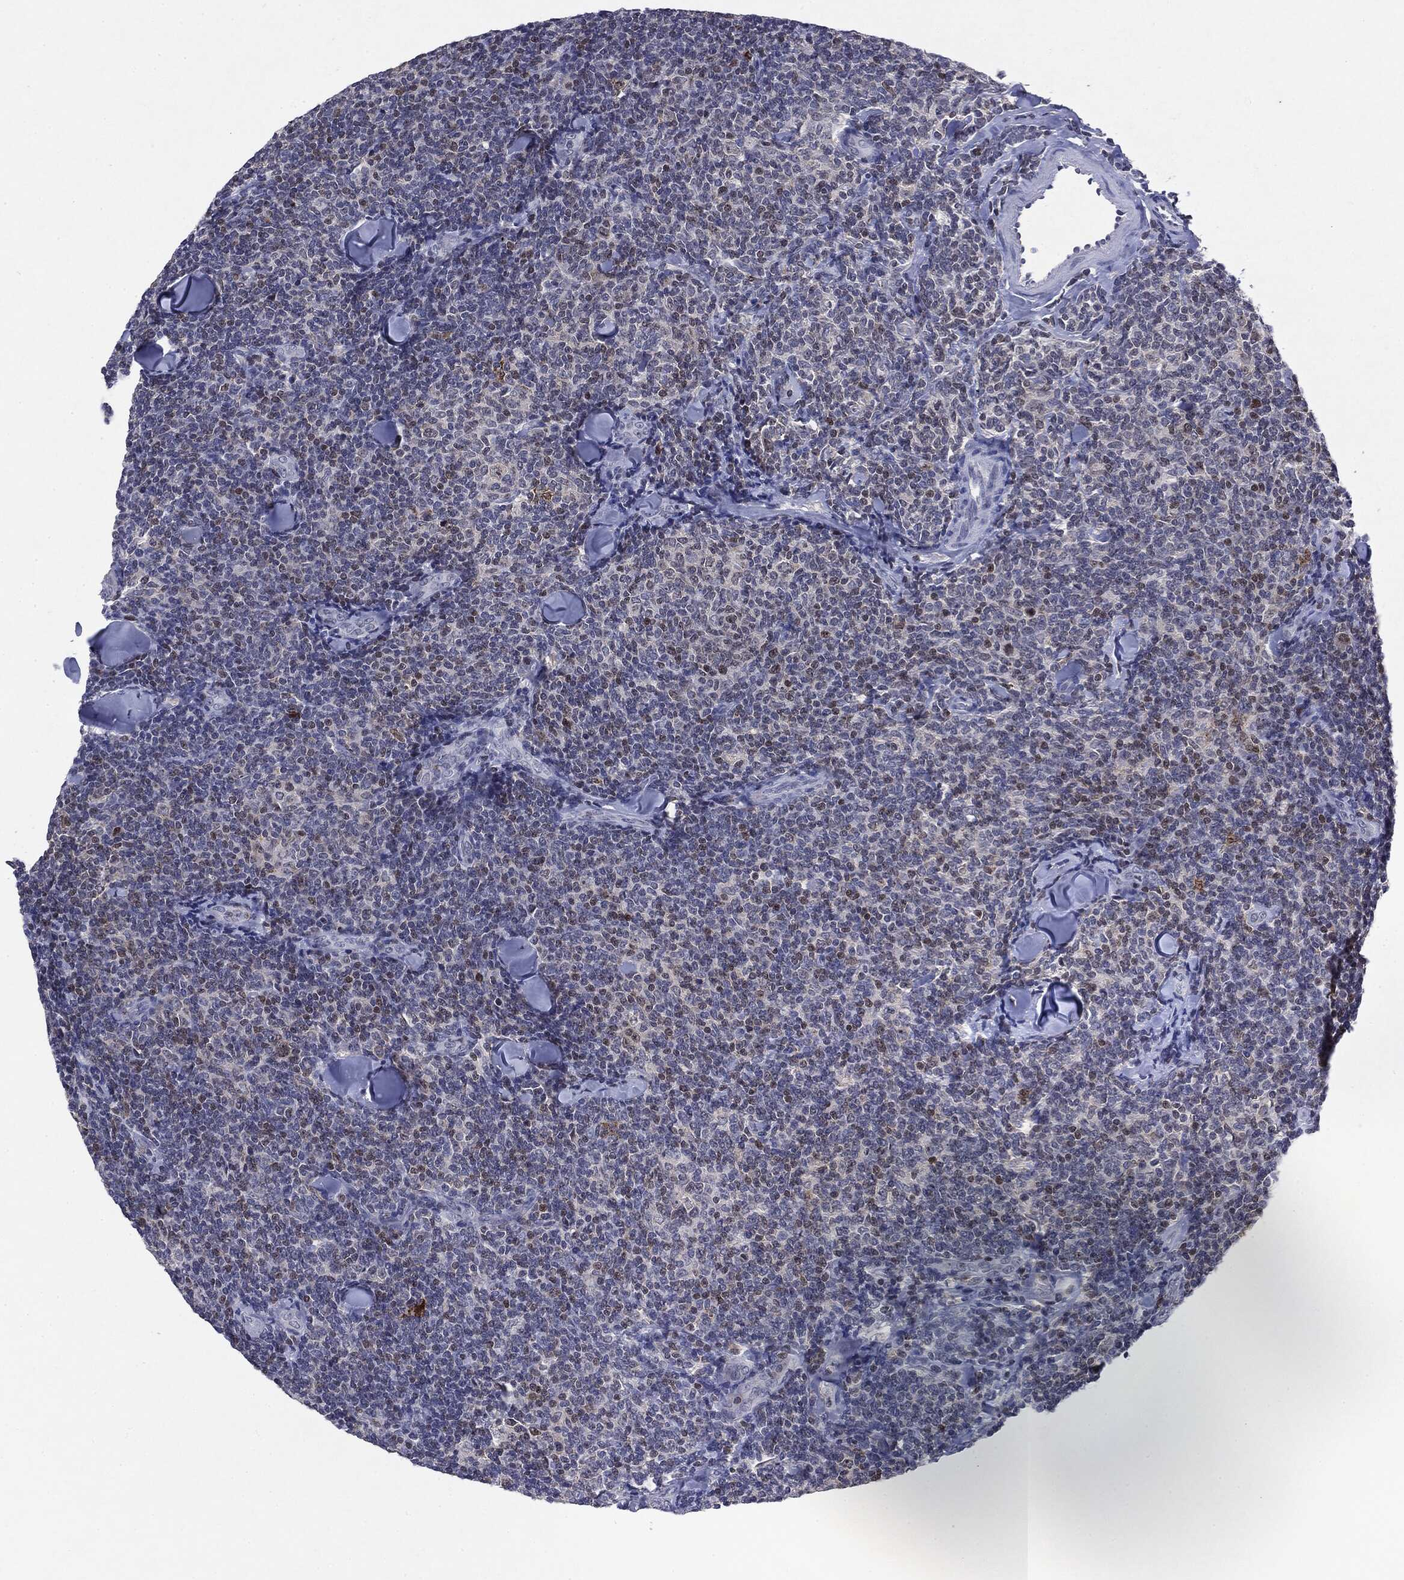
{"staining": {"intensity": "weak", "quantity": "<25%", "location": "nuclear"}, "tissue": "lymphoma", "cell_type": "Tumor cells", "image_type": "cancer", "snomed": [{"axis": "morphology", "description": "Malignant lymphoma, non-Hodgkin's type, Low grade"}, {"axis": "topography", "description": "Lymph node"}], "caption": "Photomicrograph shows no significant protein expression in tumor cells of low-grade malignant lymphoma, non-Hodgkin's type. (DAB (3,3'-diaminobenzidine) immunohistochemistry (IHC) visualized using brightfield microscopy, high magnification).", "gene": "KIF2C", "patient": {"sex": "female", "age": 56}}